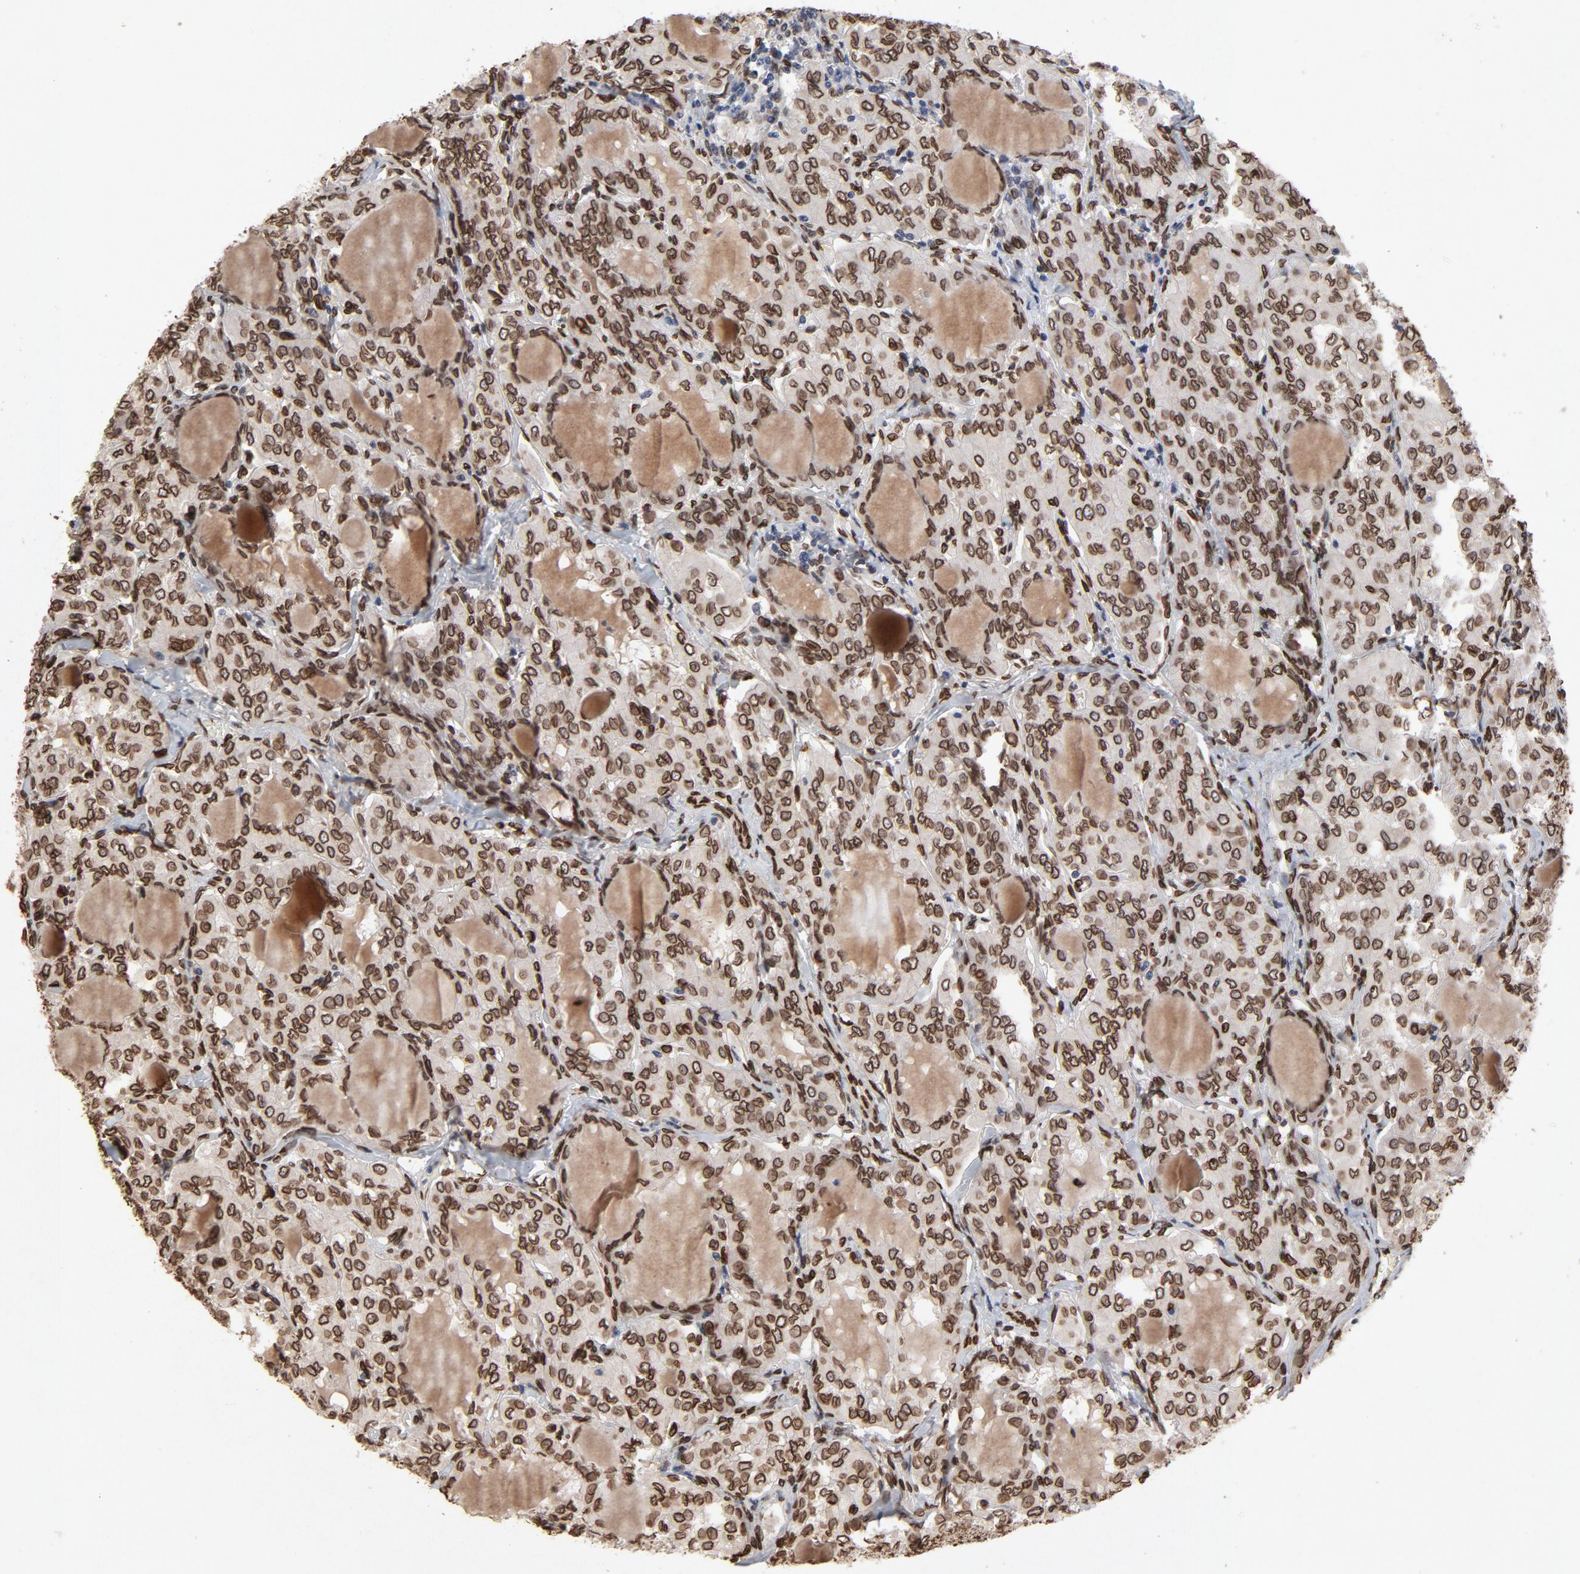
{"staining": {"intensity": "strong", "quantity": ">75%", "location": "cytoplasmic/membranous,nuclear"}, "tissue": "thyroid cancer", "cell_type": "Tumor cells", "image_type": "cancer", "snomed": [{"axis": "morphology", "description": "Papillary adenocarcinoma, NOS"}, {"axis": "topography", "description": "Thyroid gland"}], "caption": "Thyroid papillary adenocarcinoma tissue demonstrates strong cytoplasmic/membranous and nuclear positivity in about >75% of tumor cells (IHC, brightfield microscopy, high magnification).", "gene": "LMNA", "patient": {"sex": "male", "age": 20}}